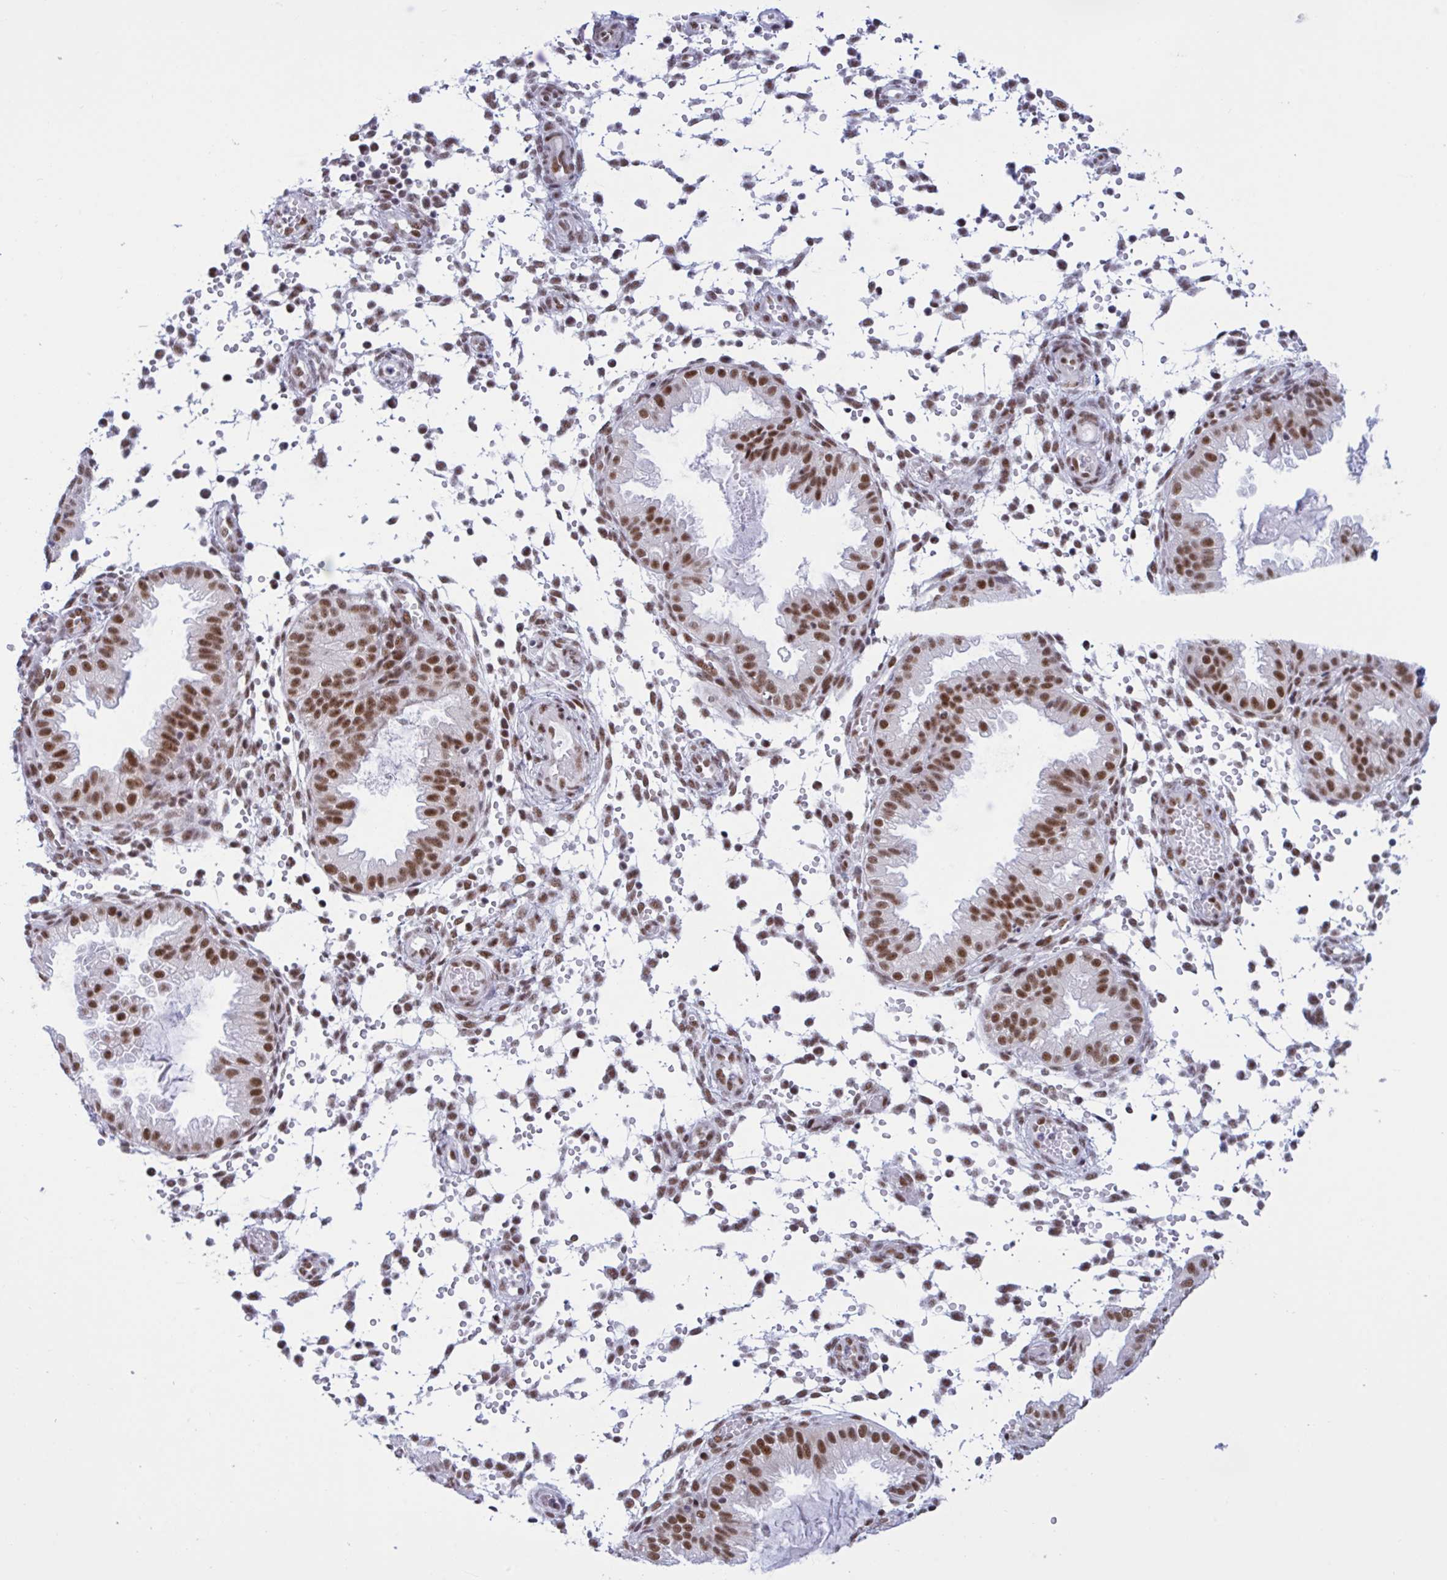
{"staining": {"intensity": "negative", "quantity": "none", "location": "none"}, "tissue": "endometrium", "cell_type": "Cells in endometrial stroma", "image_type": "normal", "snomed": [{"axis": "morphology", "description": "Normal tissue, NOS"}, {"axis": "topography", "description": "Endometrium"}], "caption": "Immunohistochemistry image of normal endometrium stained for a protein (brown), which reveals no staining in cells in endometrial stroma.", "gene": "PPP1R10", "patient": {"sex": "female", "age": 33}}